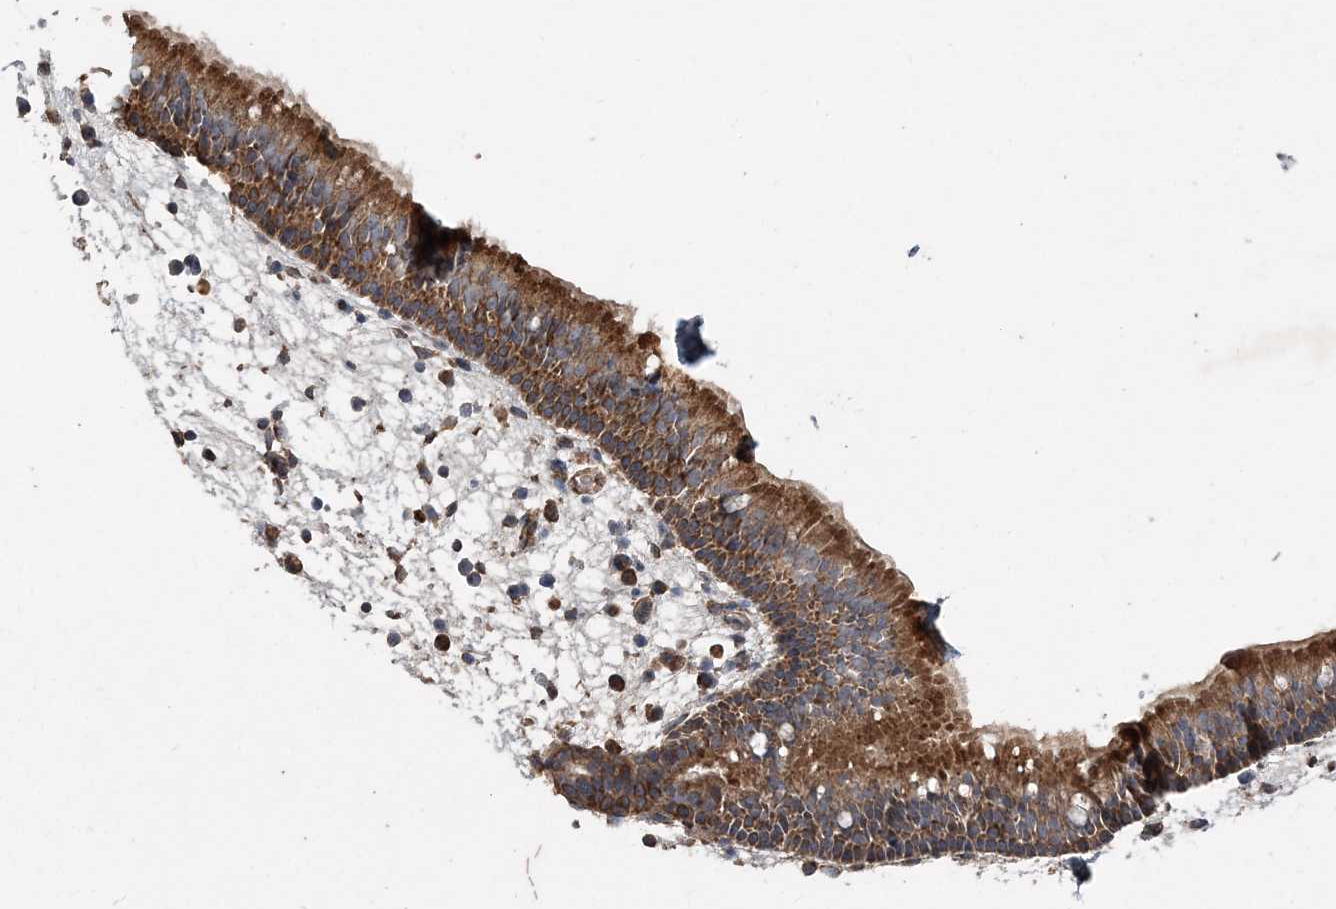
{"staining": {"intensity": "strong", "quantity": ">75%", "location": "cytoplasmic/membranous"}, "tissue": "nasopharynx", "cell_type": "Respiratory epithelial cells", "image_type": "normal", "snomed": [{"axis": "morphology", "description": "Normal tissue, NOS"}, {"axis": "morphology", "description": "Inflammation, NOS"}, {"axis": "morphology", "description": "Malignant melanoma, Metastatic site"}, {"axis": "topography", "description": "Nasopharynx"}], "caption": "This image demonstrates IHC staining of normal human nasopharynx, with high strong cytoplasmic/membranous staining in about >75% of respiratory epithelial cells.", "gene": "POC5", "patient": {"sex": "male", "age": 70}}